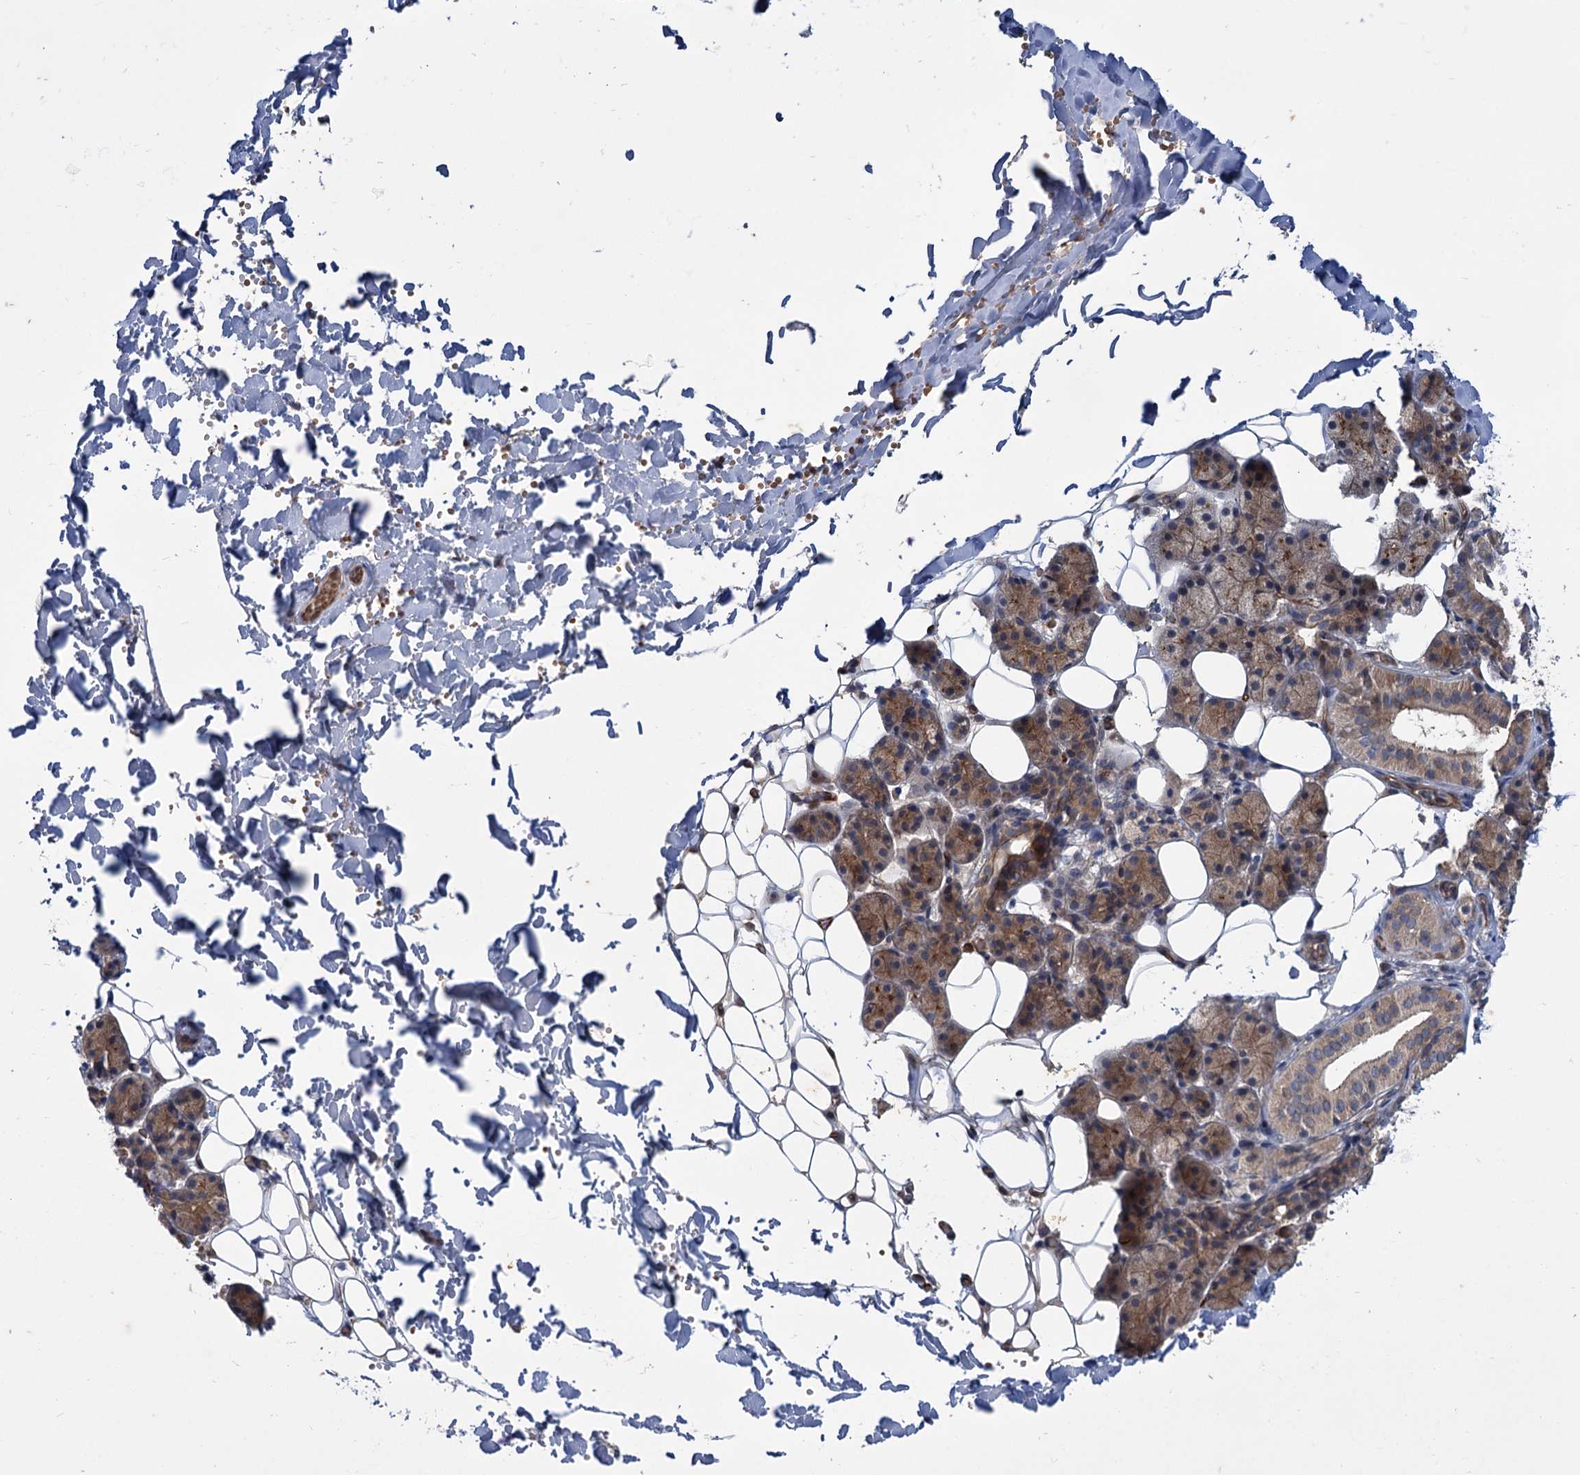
{"staining": {"intensity": "weak", "quantity": "25%-75%", "location": "cytoplasmic/membranous"}, "tissue": "salivary gland", "cell_type": "Glandular cells", "image_type": "normal", "snomed": [{"axis": "morphology", "description": "Normal tissue, NOS"}, {"axis": "topography", "description": "Salivary gland"}], "caption": "Salivary gland stained with a brown dye demonstrates weak cytoplasmic/membranous positive positivity in approximately 25%-75% of glandular cells.", "gene": "PKN2", "patient": {"sex": "female", "age": 33}}